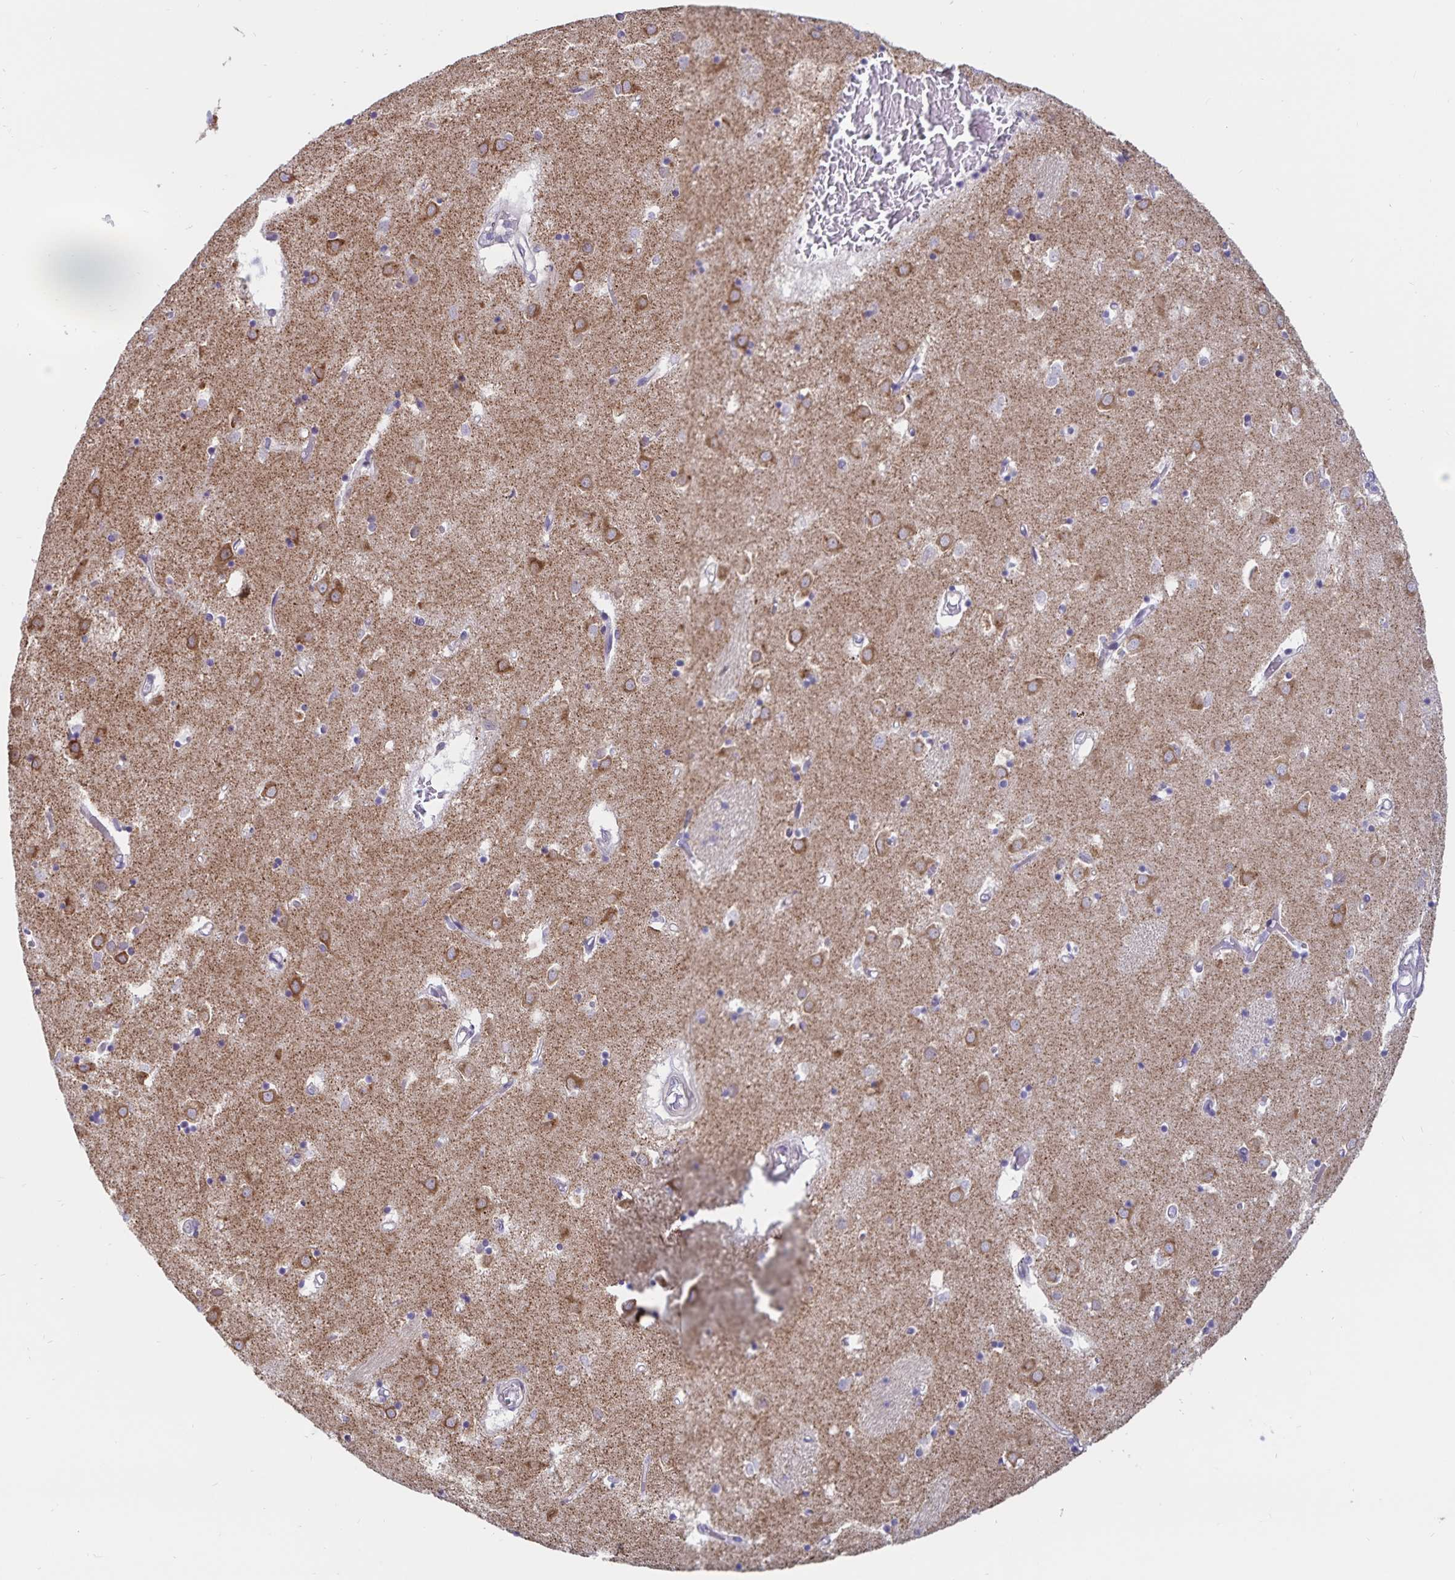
{"staining": {"intensity": "negative", "quantity": "none", "location": "none"}, "tissue": "caudate", "cell_type": "Glial cells", "image_type": "normal", "snomed": [{"axis": "morphology", "description": "Normal tissue, NOS"}, {"axis": "topography", "description": "Lateral ventricle wall"}], "caption": "IHC photomicrograph of normal caudate stained for a protein (brown), which reveals no positivity in glial cells.", "gene": "ATP2A2", "patient": {"sex": "male", "age": 70}}